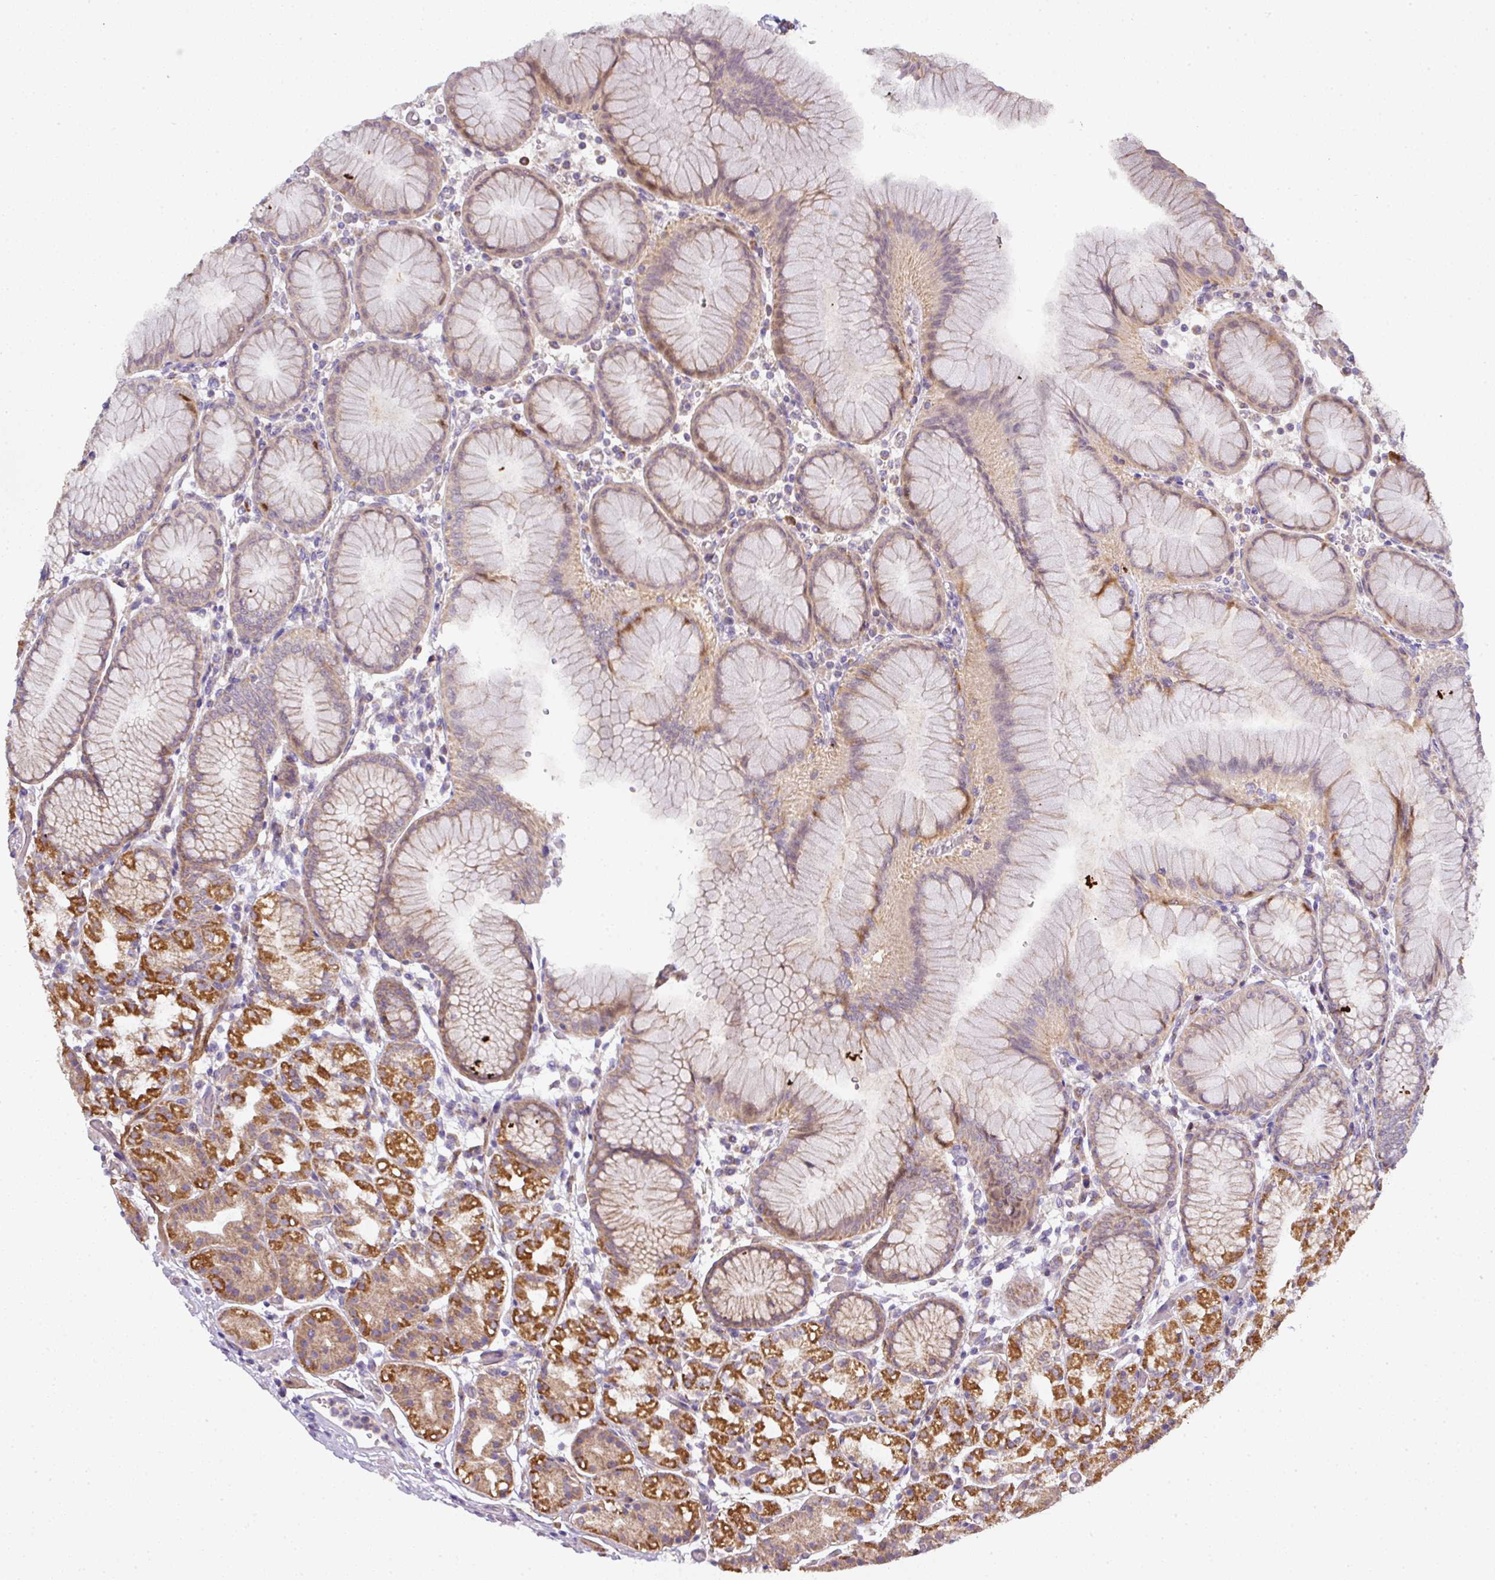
{"staining": {"intensity": "strong", "quantity": ">75%", "location": "cytoplasmic/membranous"}, "tissue": "stomach", "cell_type": "Glandular cells", "image_type": "normal", "snomed": [{"axis": "morphology", "description": "Normal tissue, NOS"}, {"axis": "topography", "description": "Stomach"}], "caption": "Stomach stained with a brown dye demonstrates strong cytoplasmic/membranous positive staining in approximately >75% of glandular cells.", "gene": "STK35", "patient": {"sex": "female", "age": 57}}